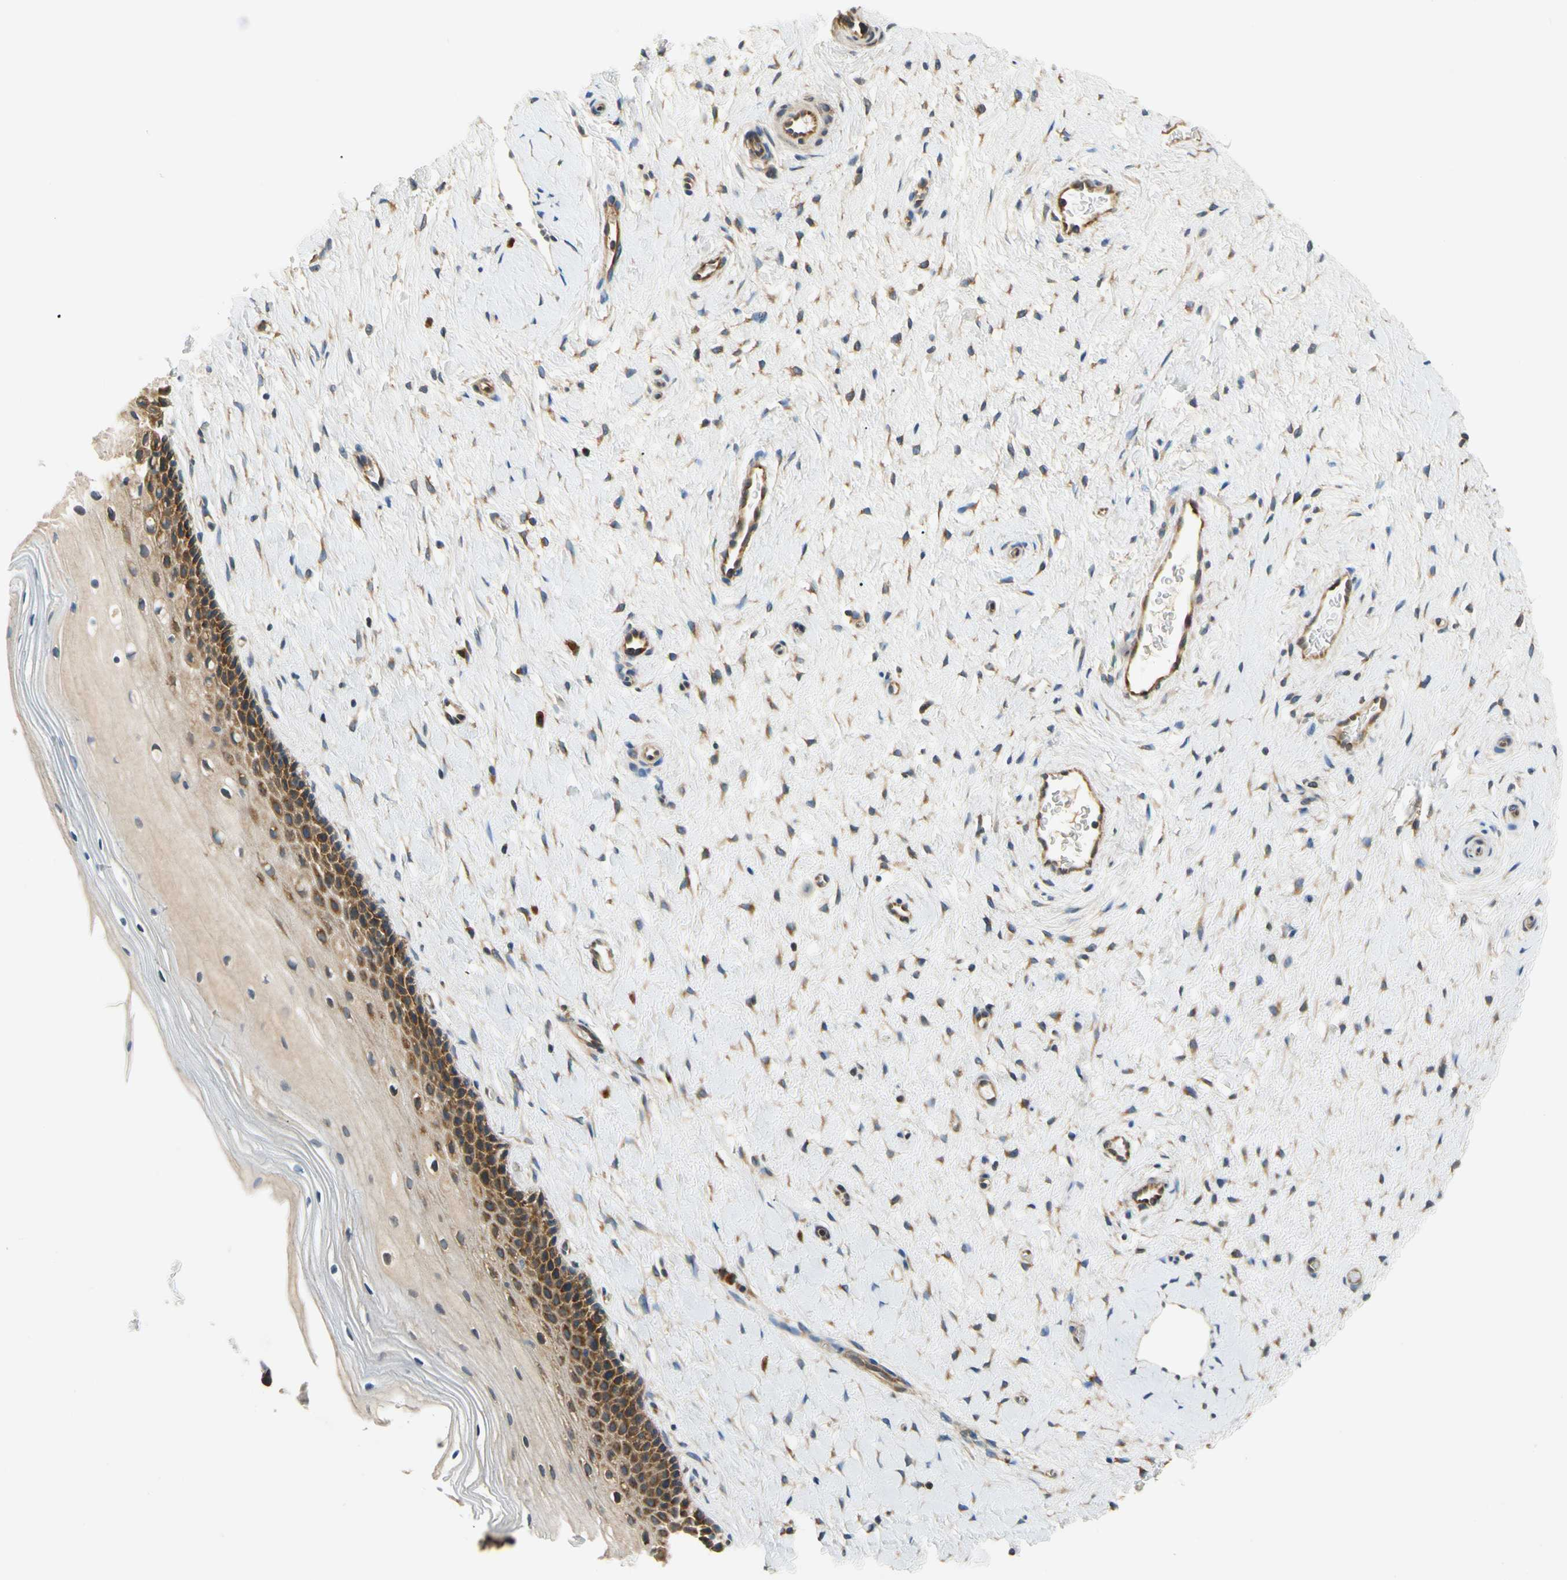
{"staining": {"intensity": "moderate", "quantity": ">75%", "location": "cytoplasmic/membranous"}, "tissue": "cervix", "cell_type": "Glandular cells", "image_type": "normal", "snomed": [{"axis": "morphology", "description": "Normal tissue, NOS"}, {"axis": "topography", "description": "Cervix"}], "caption": "This is a histology image of immunohistochemistry staining of unremarkable cervix, which shows moderate expression in the cytoplasmic/membranous of glandular cells.", "gene": "LRRC47", "patient": {"sex": "female", "age": 39}}